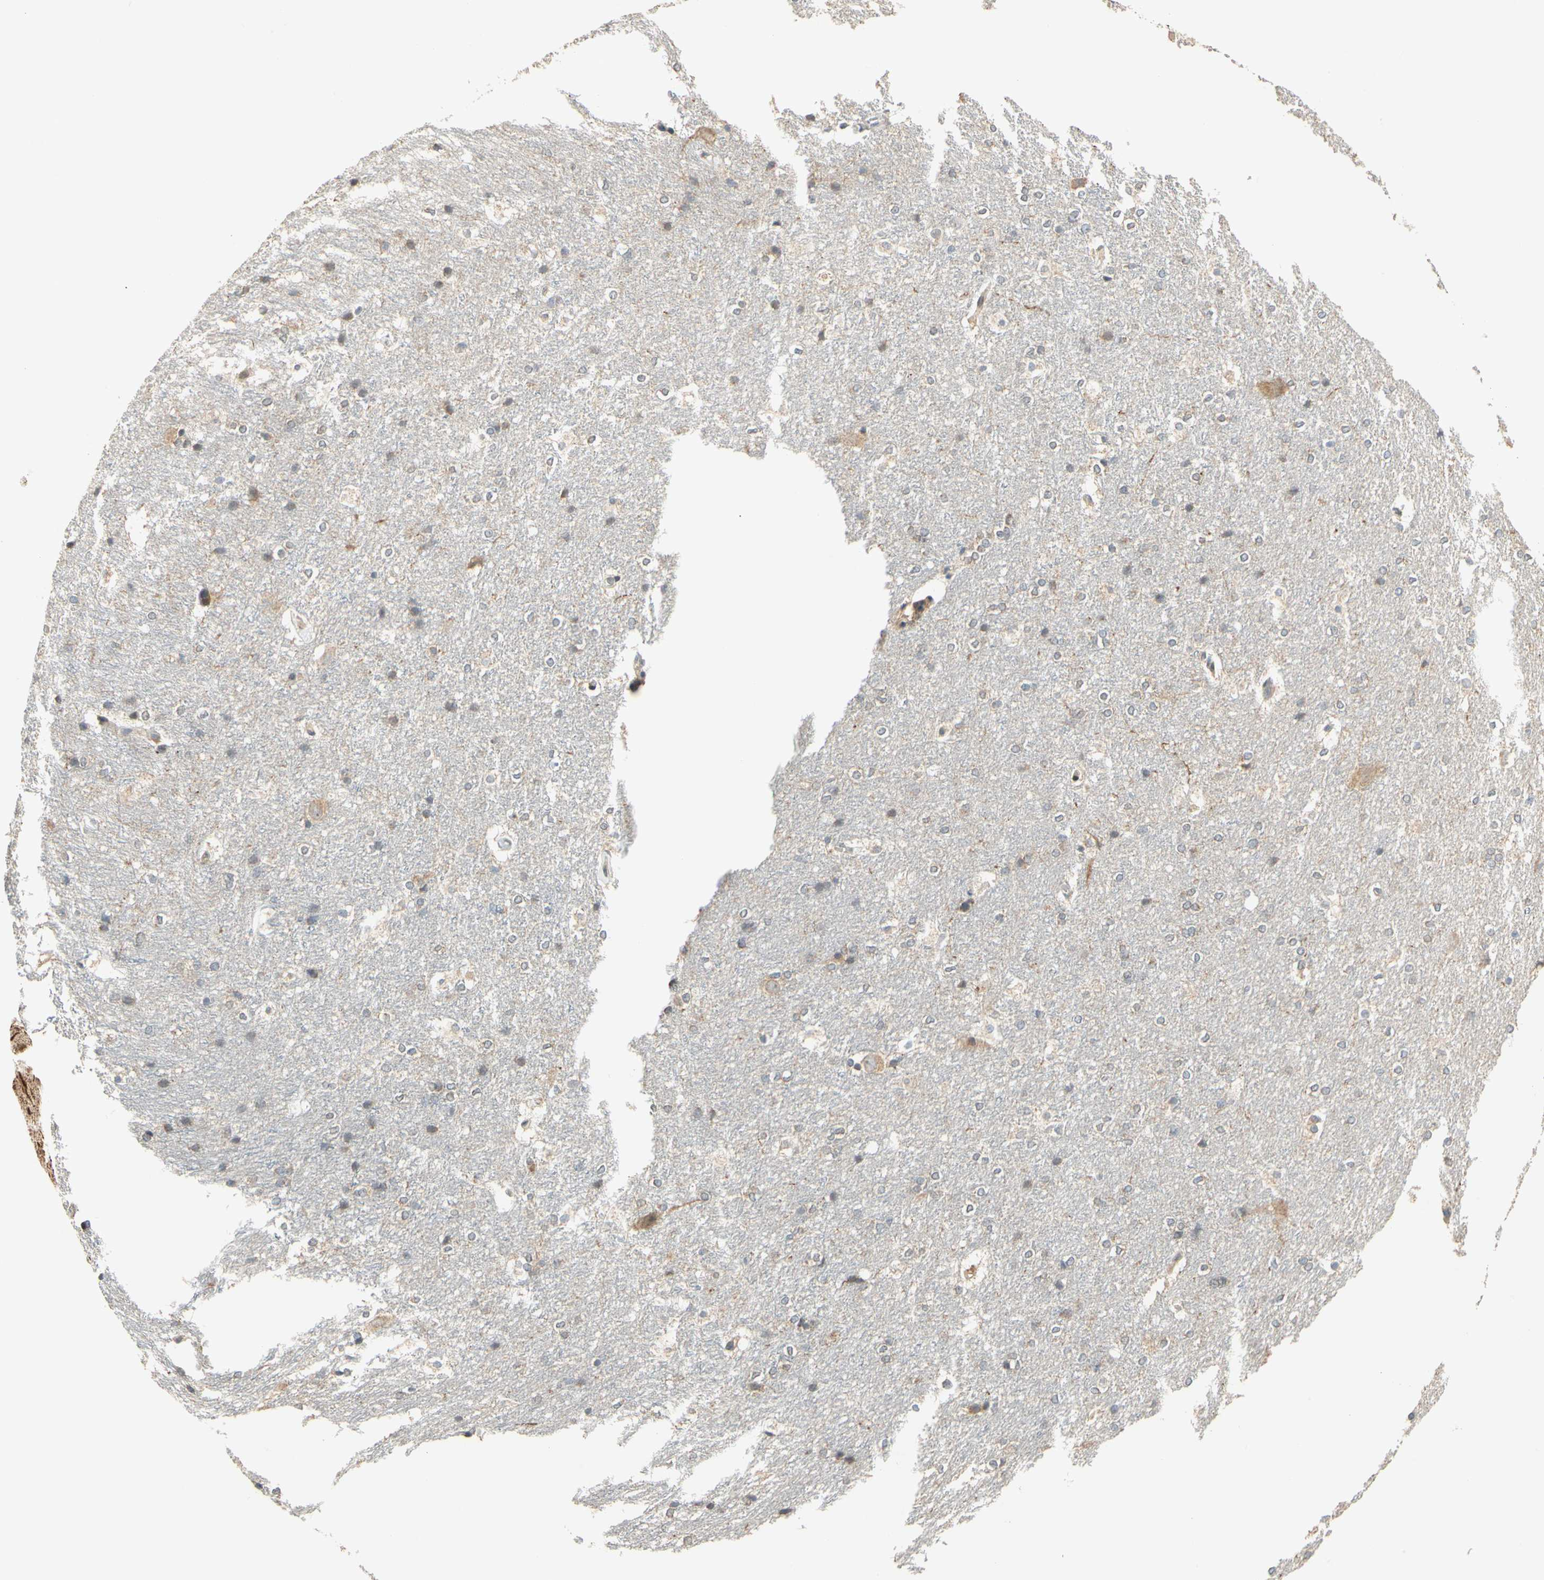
{"staining": {"intensity": "weak", "quantity": "<25%", "location": "cytoplasmic/membranous"}, "tissue": "hippocampus", "cell_type": "Glial cells", "image_type": "normal", "snomed": [{"axis": "morphology", "description": "Normal tissue, NOS"}, {"axis": "topography", "description": "Hippocampus"}], "caption": "The immunohistochemistry (IHC) micrograph has no significant expression in glial cells of hippocampus. Nuclei are stained in blue.", "gene": "ANKHD1", "patient": {"sex": "female", "age": 19}}